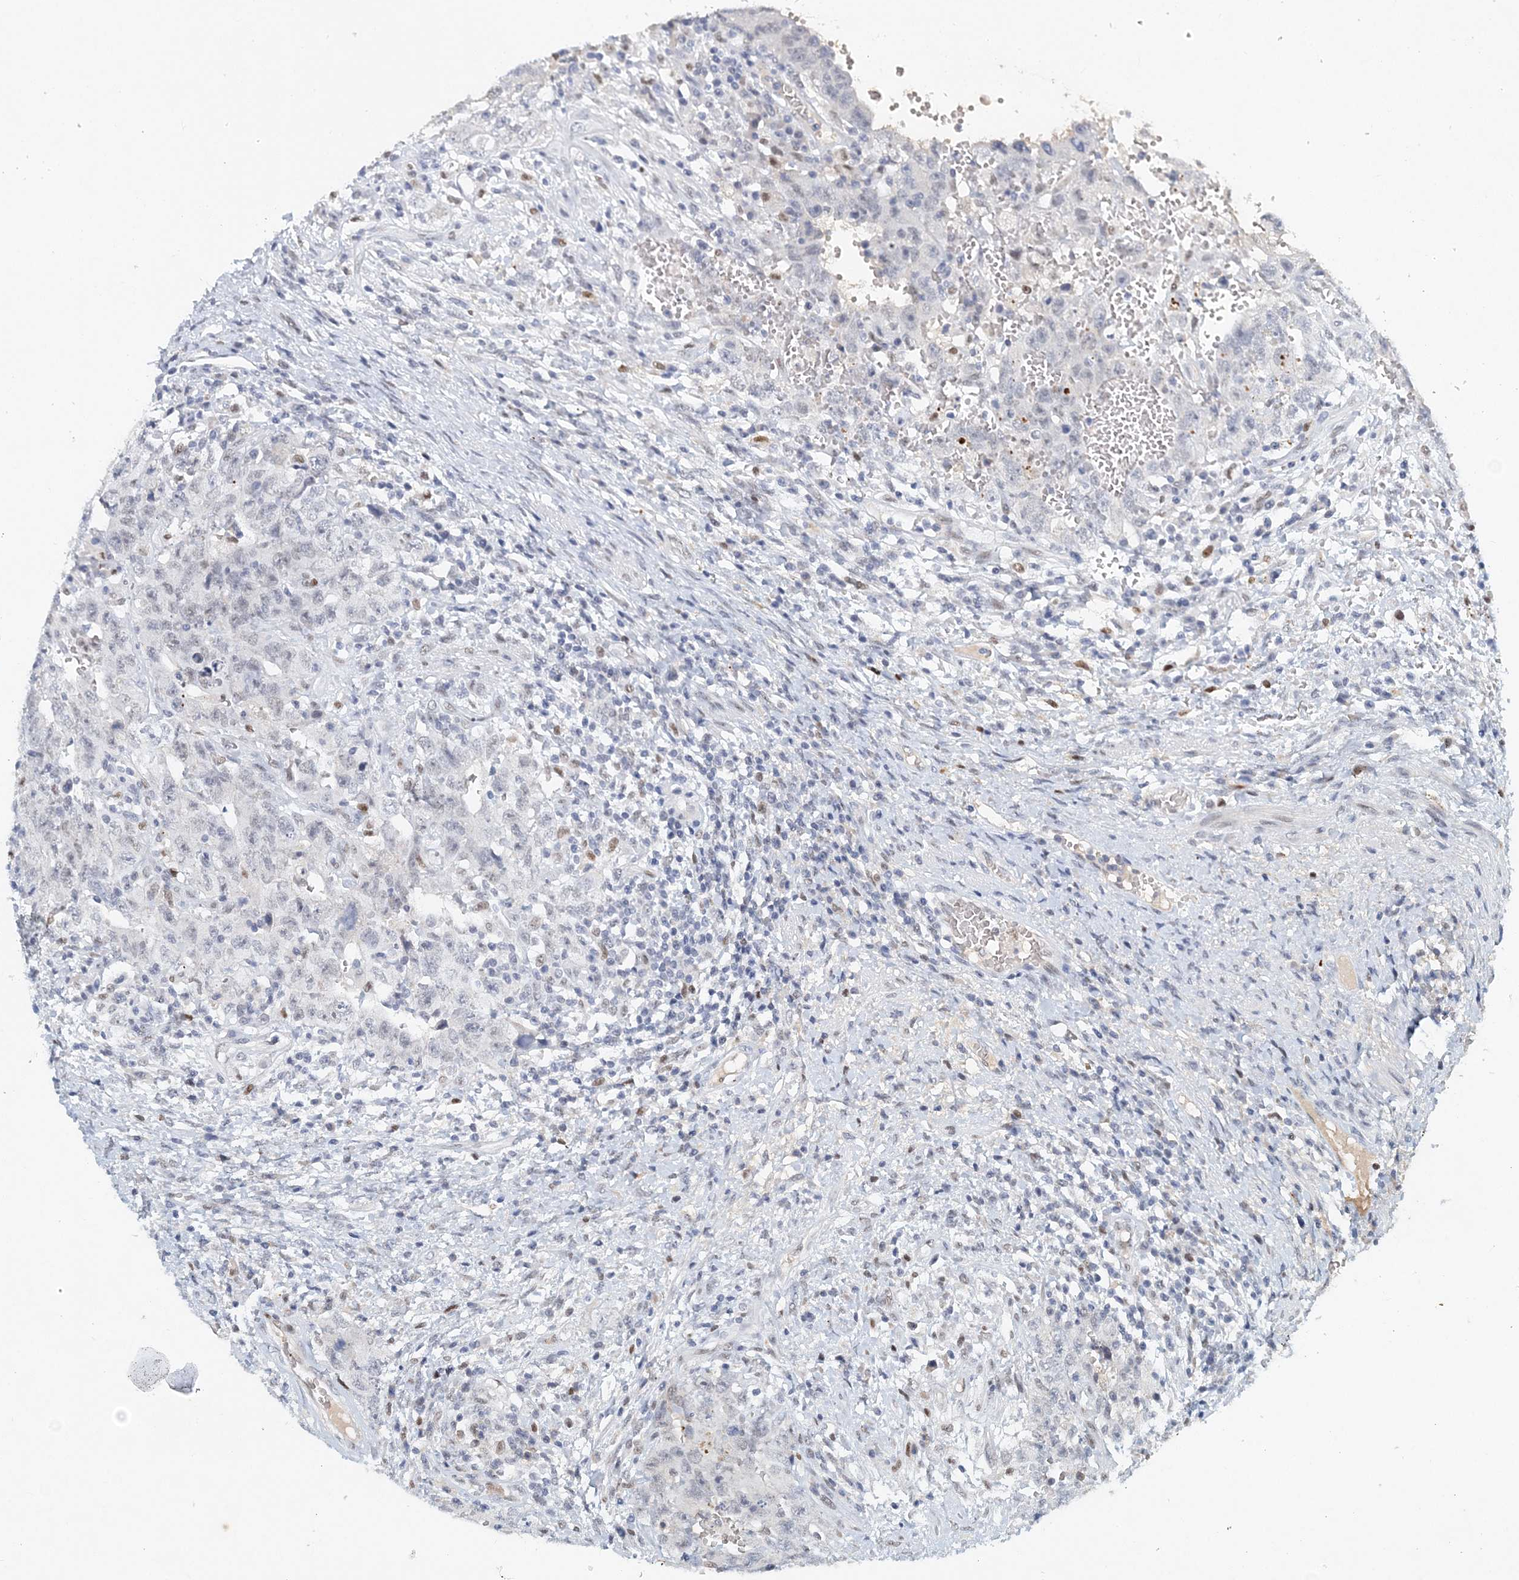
{"staining": {"intensity": "negative", "quantity": "none", "location": "none"}, "tissue": "testis cancer", "cell_type": "Tumor cells", "image_type": "cancer", "snomed": [{"axis": "morphology", "description": "Carcinoma, Embryonal, NOS"}, {"axis": "topography", "description": "Testis"}], "caption": "Histopathology image shows no protein staining in tumor cells of testis cancer tissue.", "gene": "KPNA4", "patient": {"sex": "male", "age": 26}}